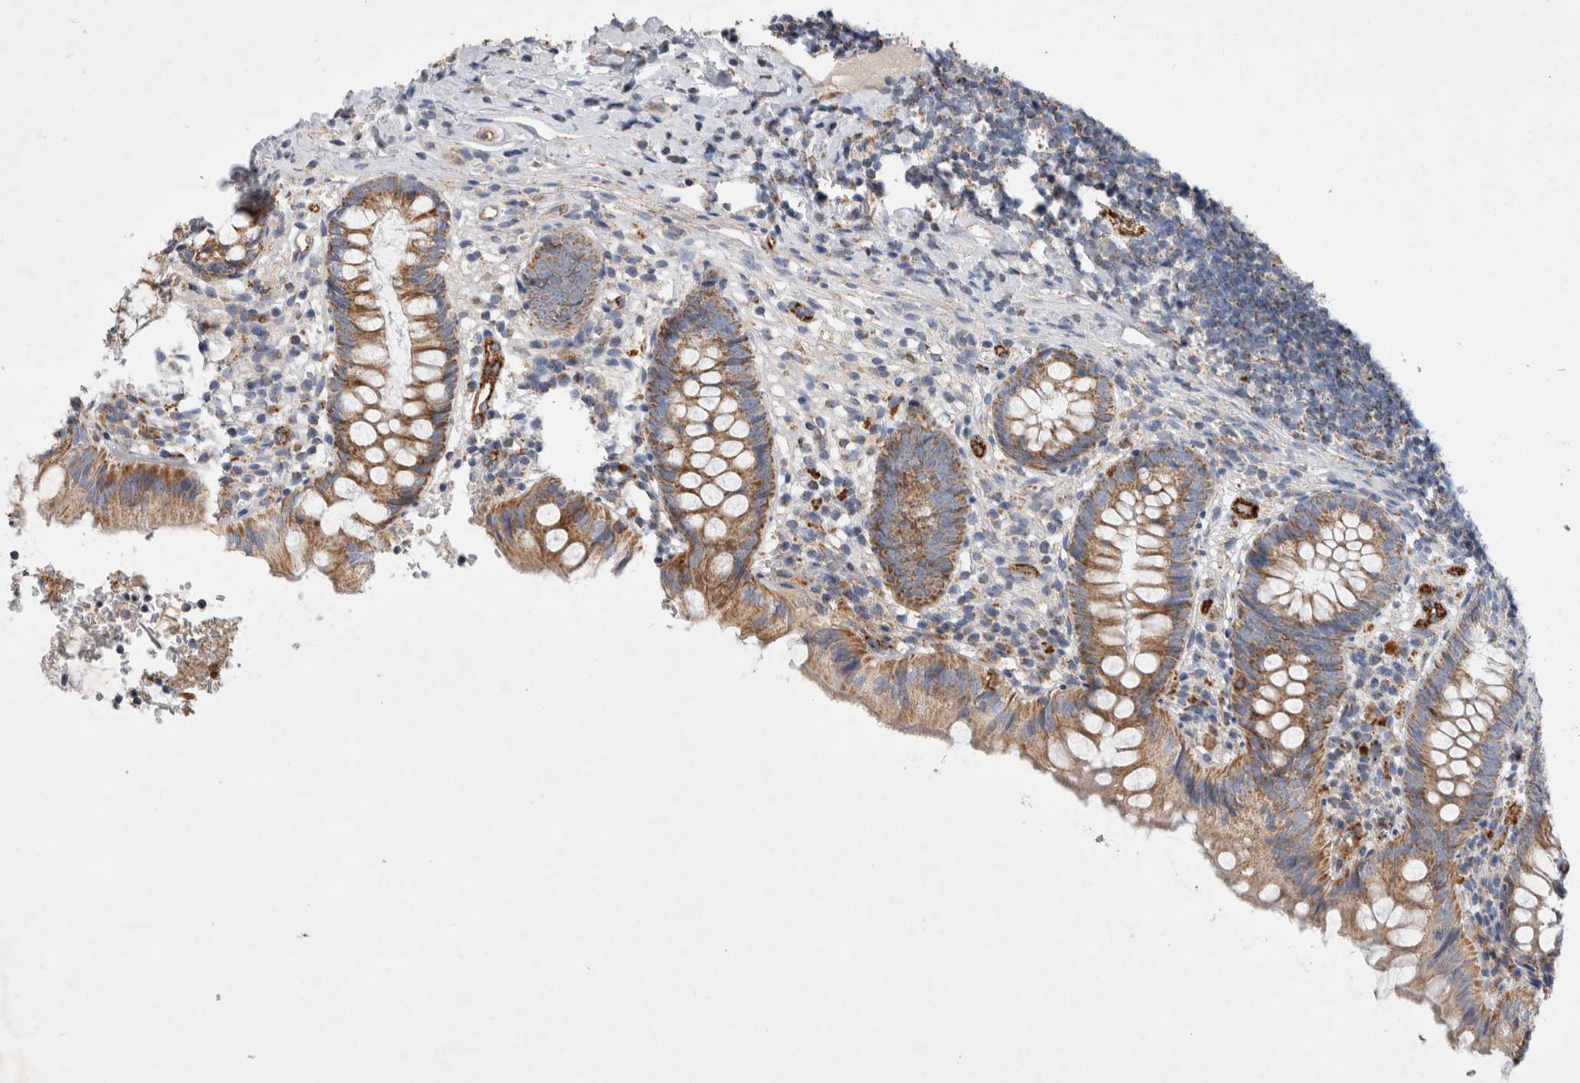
{"staining": {"intensity": "moderate", "quantity": ">75%", "location": "cytoplasmic/membranous"}, "tissue": "appendix", "cell_type": "Glandular cells", "image_type": "normal", "snomed": [{"axis": "morphology", "description": "Normal tissue, NOS"}, {"axis": "topography", "description": "Appendix"}], "caption": "Appendix stained with DAB (3,3'-diaminobenzidine) immunohistochemistry (IHC) exhibits medium levels of moderate cytoplasmic/membranous staining in approximately >75% of glandular cells. (Brightfield microscopy of DAB IHC at high magnification).", "gene": "IARS2", "patient": {"sex": "male", "age": 8}}